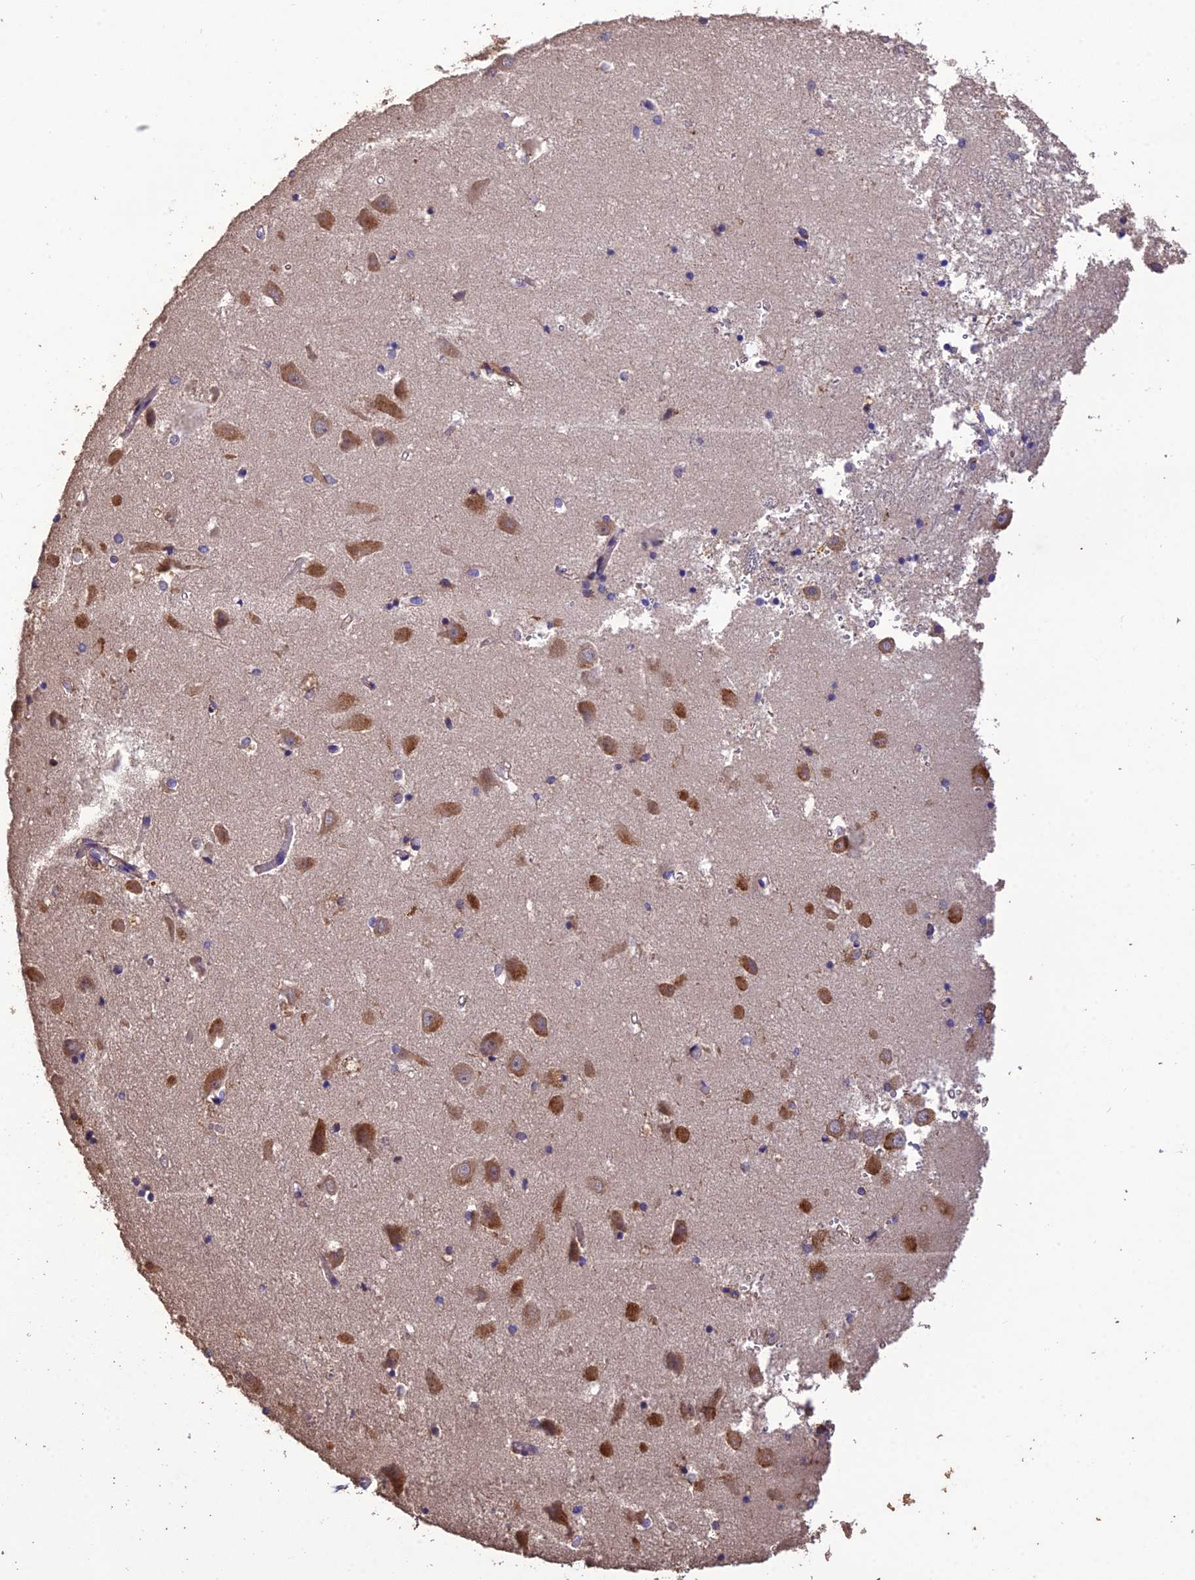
{"staining": {"intensity": "moderate", "quantity": "<25%", "location": "cytoplasmic/membranous,nuclear"}, "tissue": "hippocampus", "cell_type": "Glial cells", "image_type": "normal", "snomed": [{"axis": "morphology", "description": "Normal tissue, NOS"}, {"axis": "topography", "description": "Hippocampus"}], "caption": "Moderate cytoplasmic/membranous,nuclear staining for a protein is appreciated in about <25% of glial cells of normal hippocampus using immunohistochemistry (IHC).", "gene": "MIOS", "patient": {"sex": "male", "age": 70}}